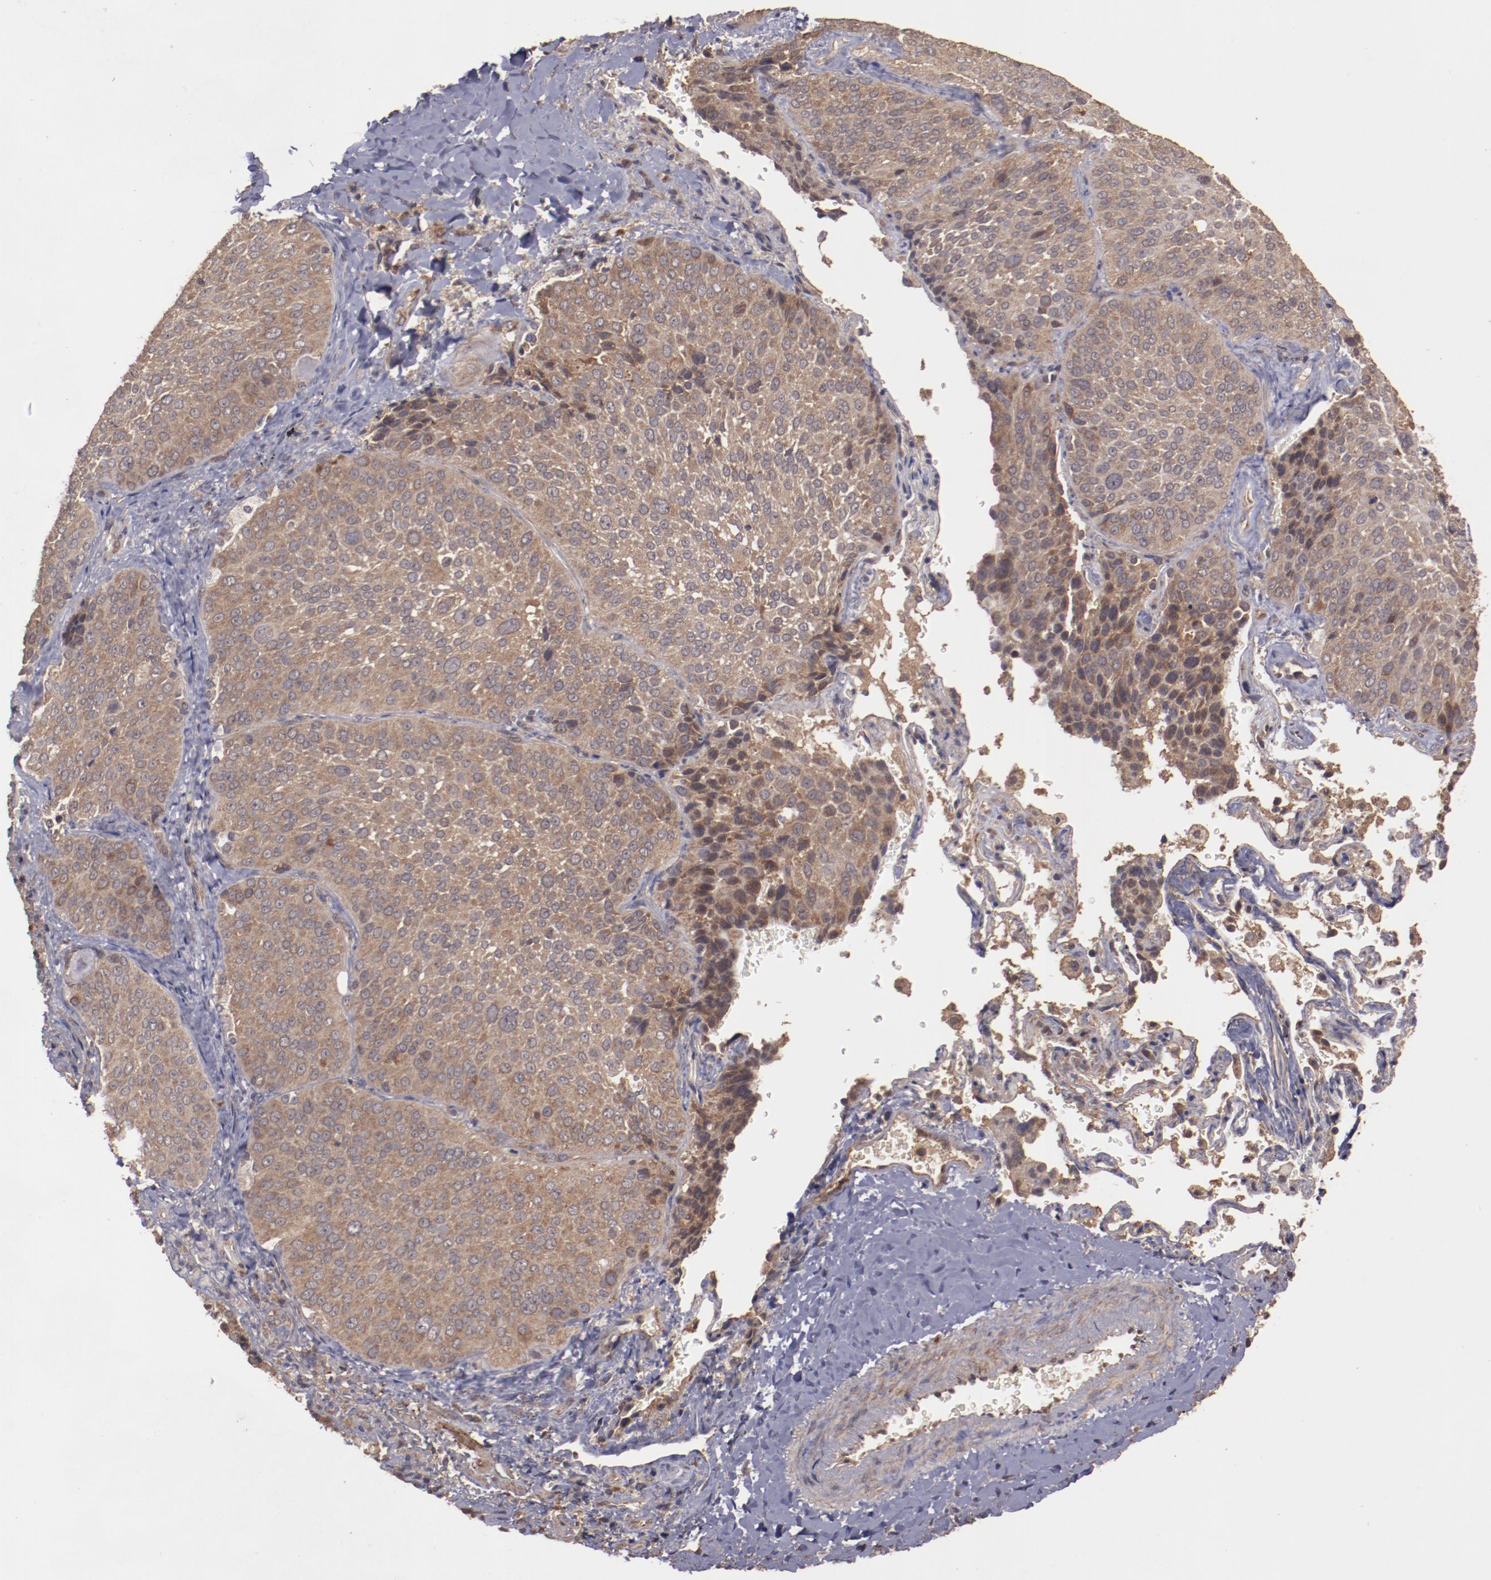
{"staining": {"intensity": "moderate", "quantity": ">75%", "location": "cytoplasmic/membranous"}, "tissue": "lung cancer", "cell_type": "Tumor cells", "image_type": "cancer", "snomed": [{"axis": "morphology", "description": "Squamous cell carcinoma, NOS"}, {"axis": "topography", "description": "Lung"}], "caption": "High-magnification brightfield microscopy of lung squamous cell carcinoma stained with DAB (3,3'-diaminobenzidine) (brown) and counterstained with hematoxylin (blue). tumor cells exhibit moderate cytoplasmic/membranous expression is present in about>75% of cells. (DAB (3,3'-diaminobenzidine) IHC, brown staining for protein, blue staining for nuclei).", "gene": "TXNDC16", "patient": {"sex": "male", "age": 54}}